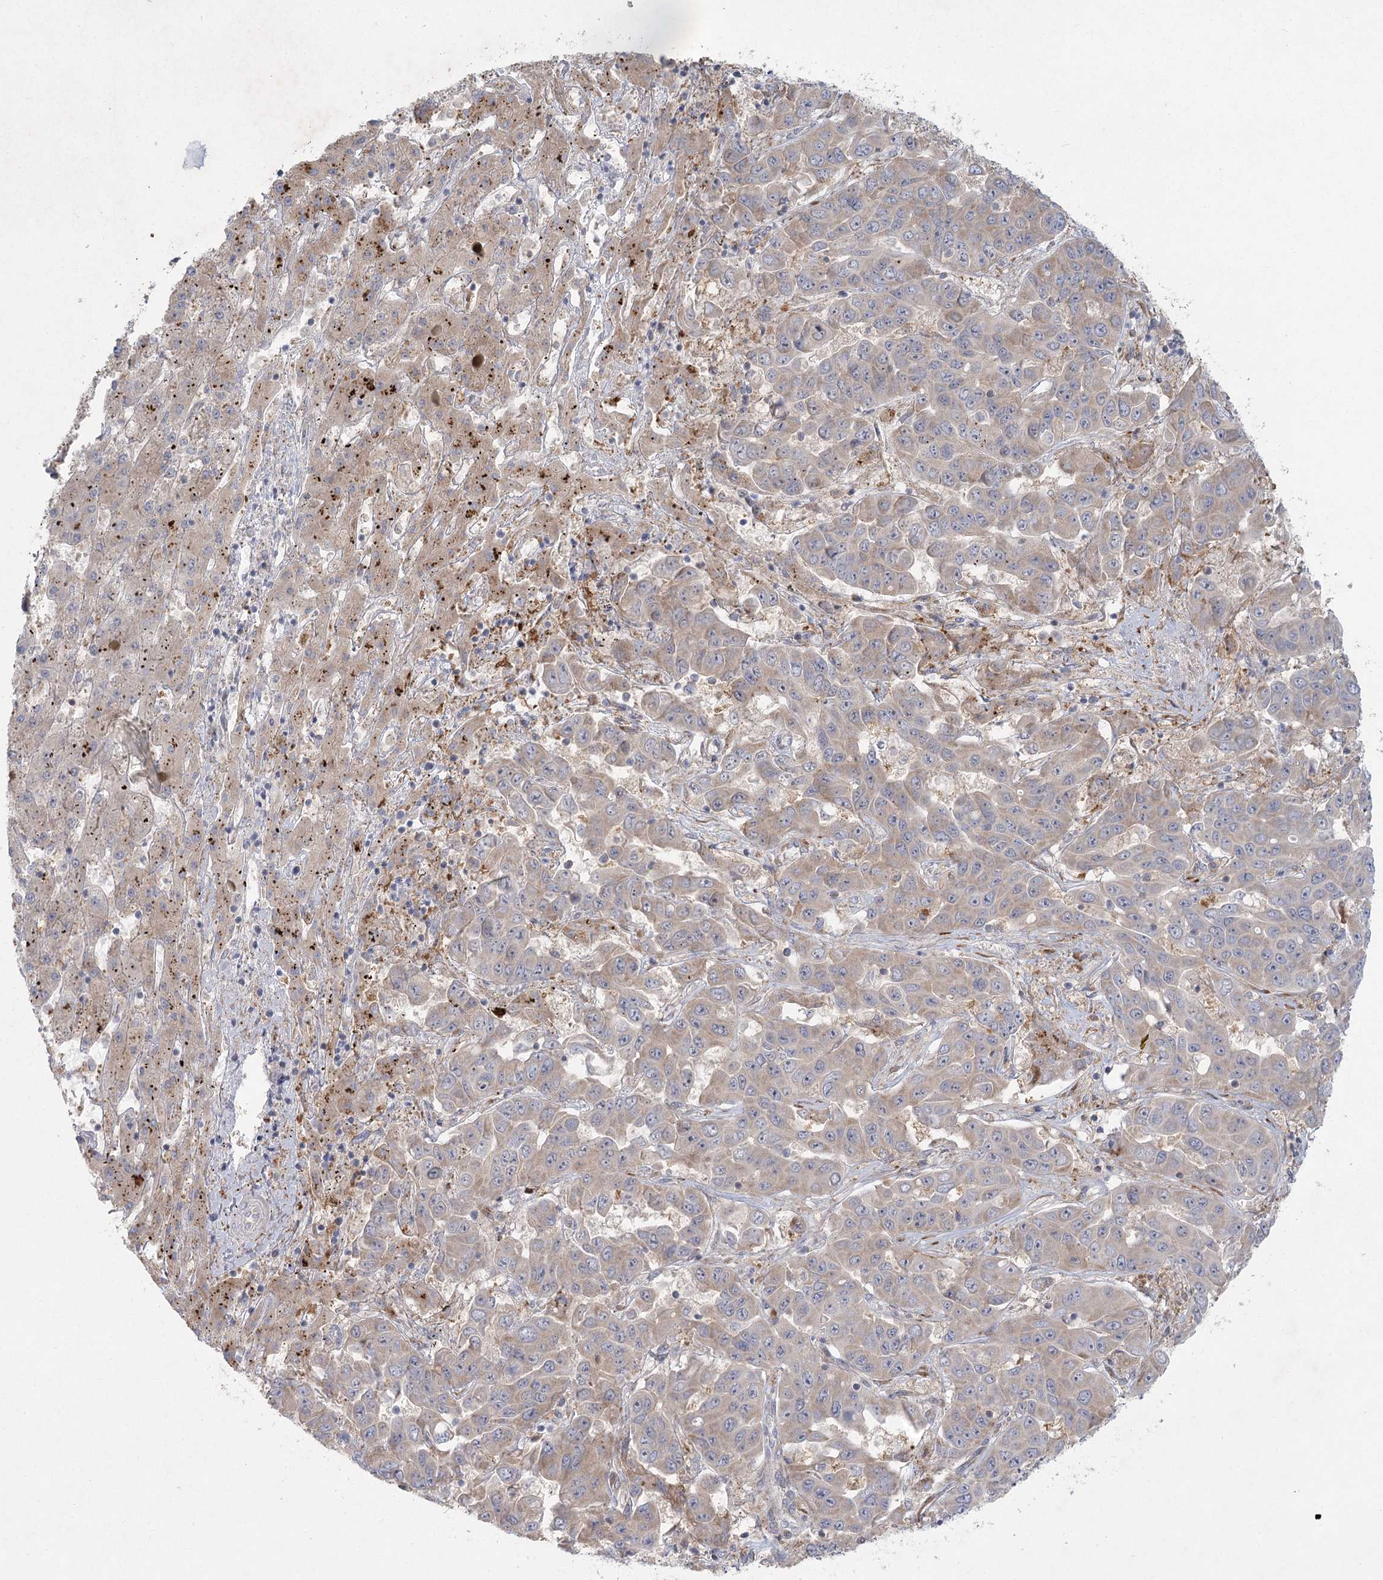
{"staining": {"intensity": "weak", "quantity": "25%-75%", "location": "cytoplasmic/membranous"}, "tissue": "liver cancer", "cell_type": "Tumor cells", "image_type": "cancer", "snomed": [{"axis": "morphology", "description": "Cholangiocarcinoma"}, {"axis": "topography", "description": "Liver"}], "caption": "Brown immunohistochemical staining in liver cholangiocarcinoma displays weak cytoplasmic/membranous expression in approximately 25%-75% of tumor cells.", "gene": "FAM110C", "patient": {"sex": "female", "age": 52}}